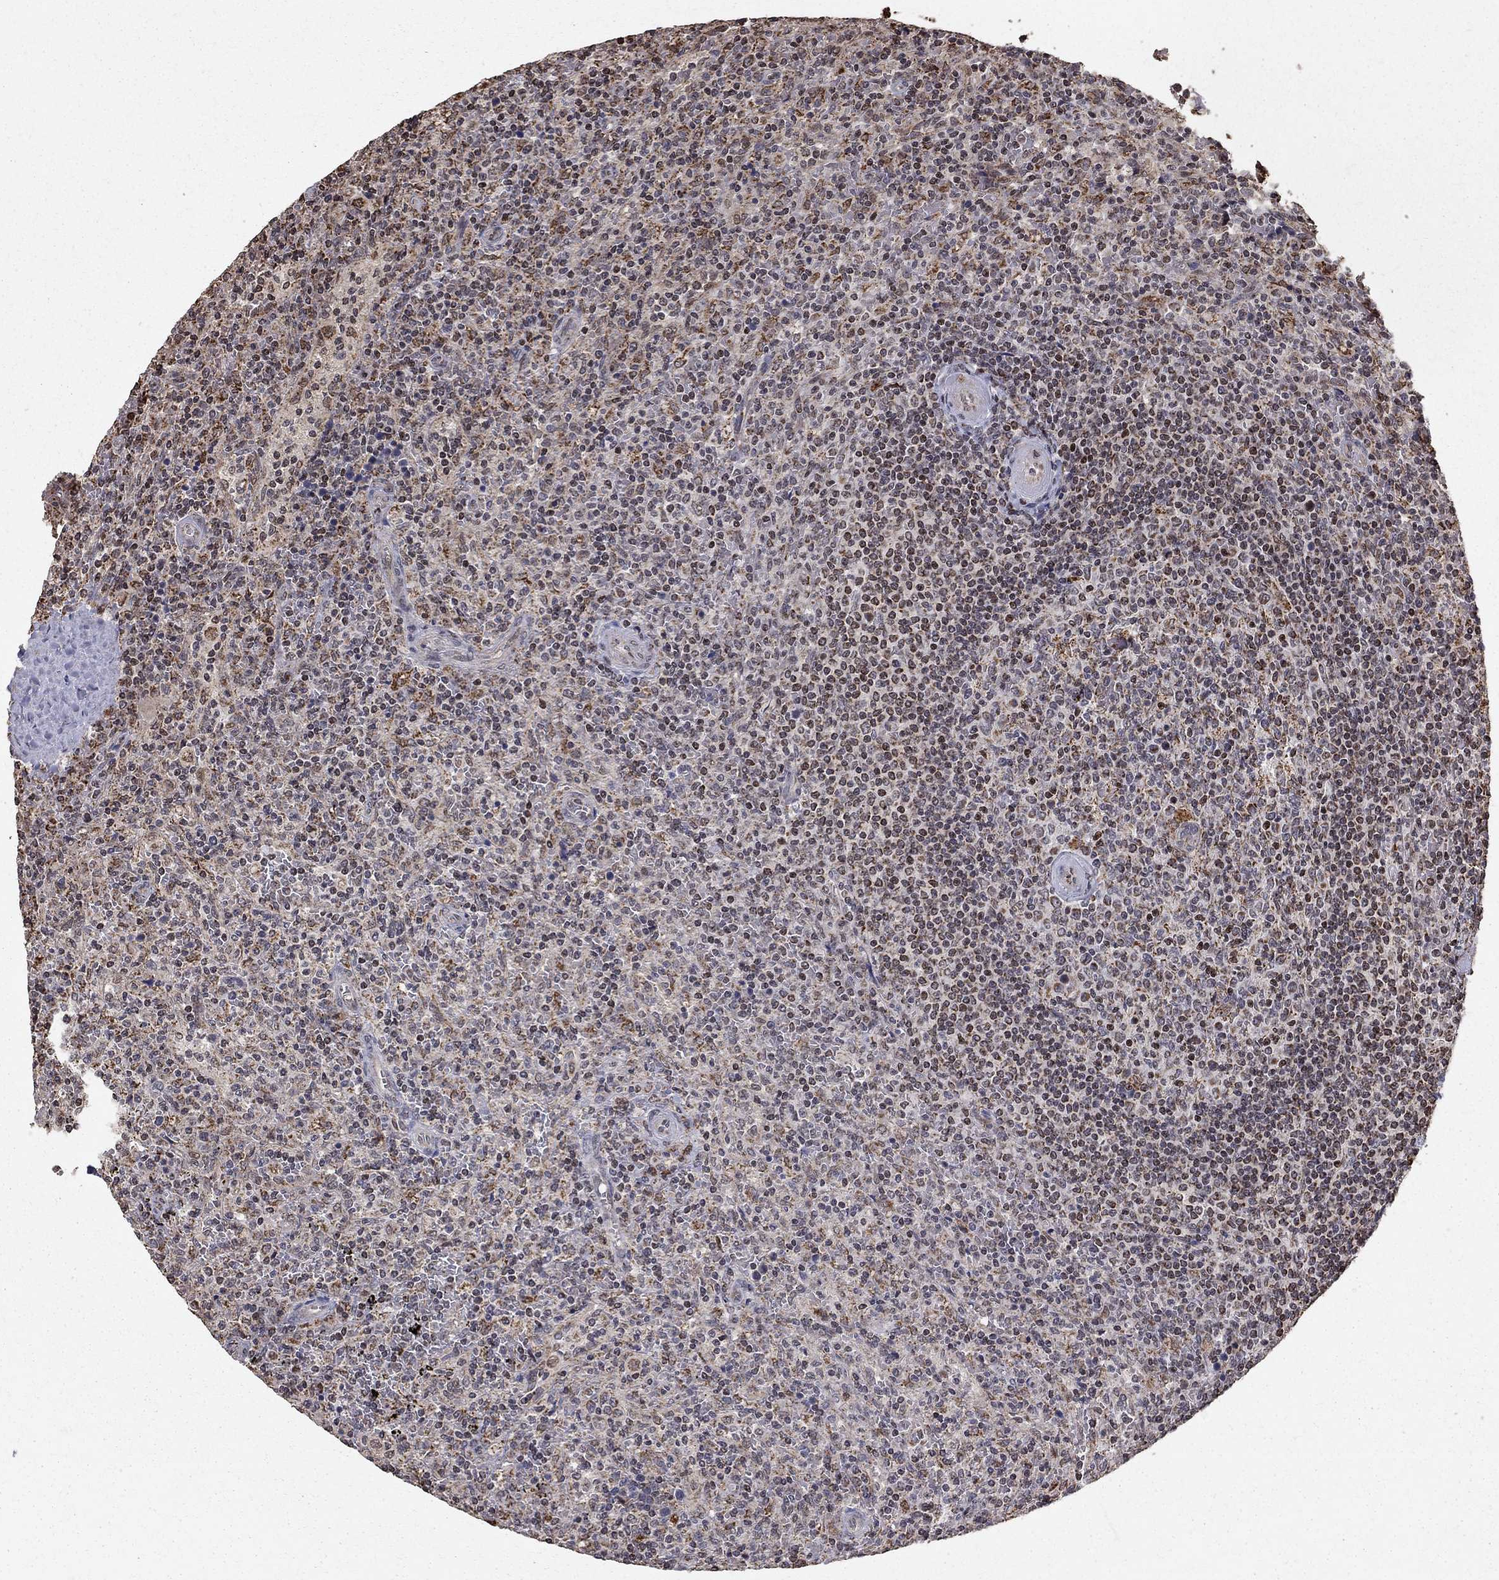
{"staining": {"intensity": "moderate", "quantity": "<25%", "location": "cytoplasmic/membranous"}, "tissue": "lymphoma", "cell_type": "Tumor cells", "image_type": "cancer", "snomed": [{"axis": "morphology", "description": "Malignant lymphoma, non-Hodgkin's type, Low grade"}, {"axis": "topography", "description": "Spleen"}], "caption": "An image of human lymphoma stained for a protein exhibits moderate cytoplasmic/membranous brown staining in tumor cells. (brown staining indicates protein expression, while blue staining denotes nuclei).", "gene": "ACOT13", "patient": {"sex": "male", "age": 62}}